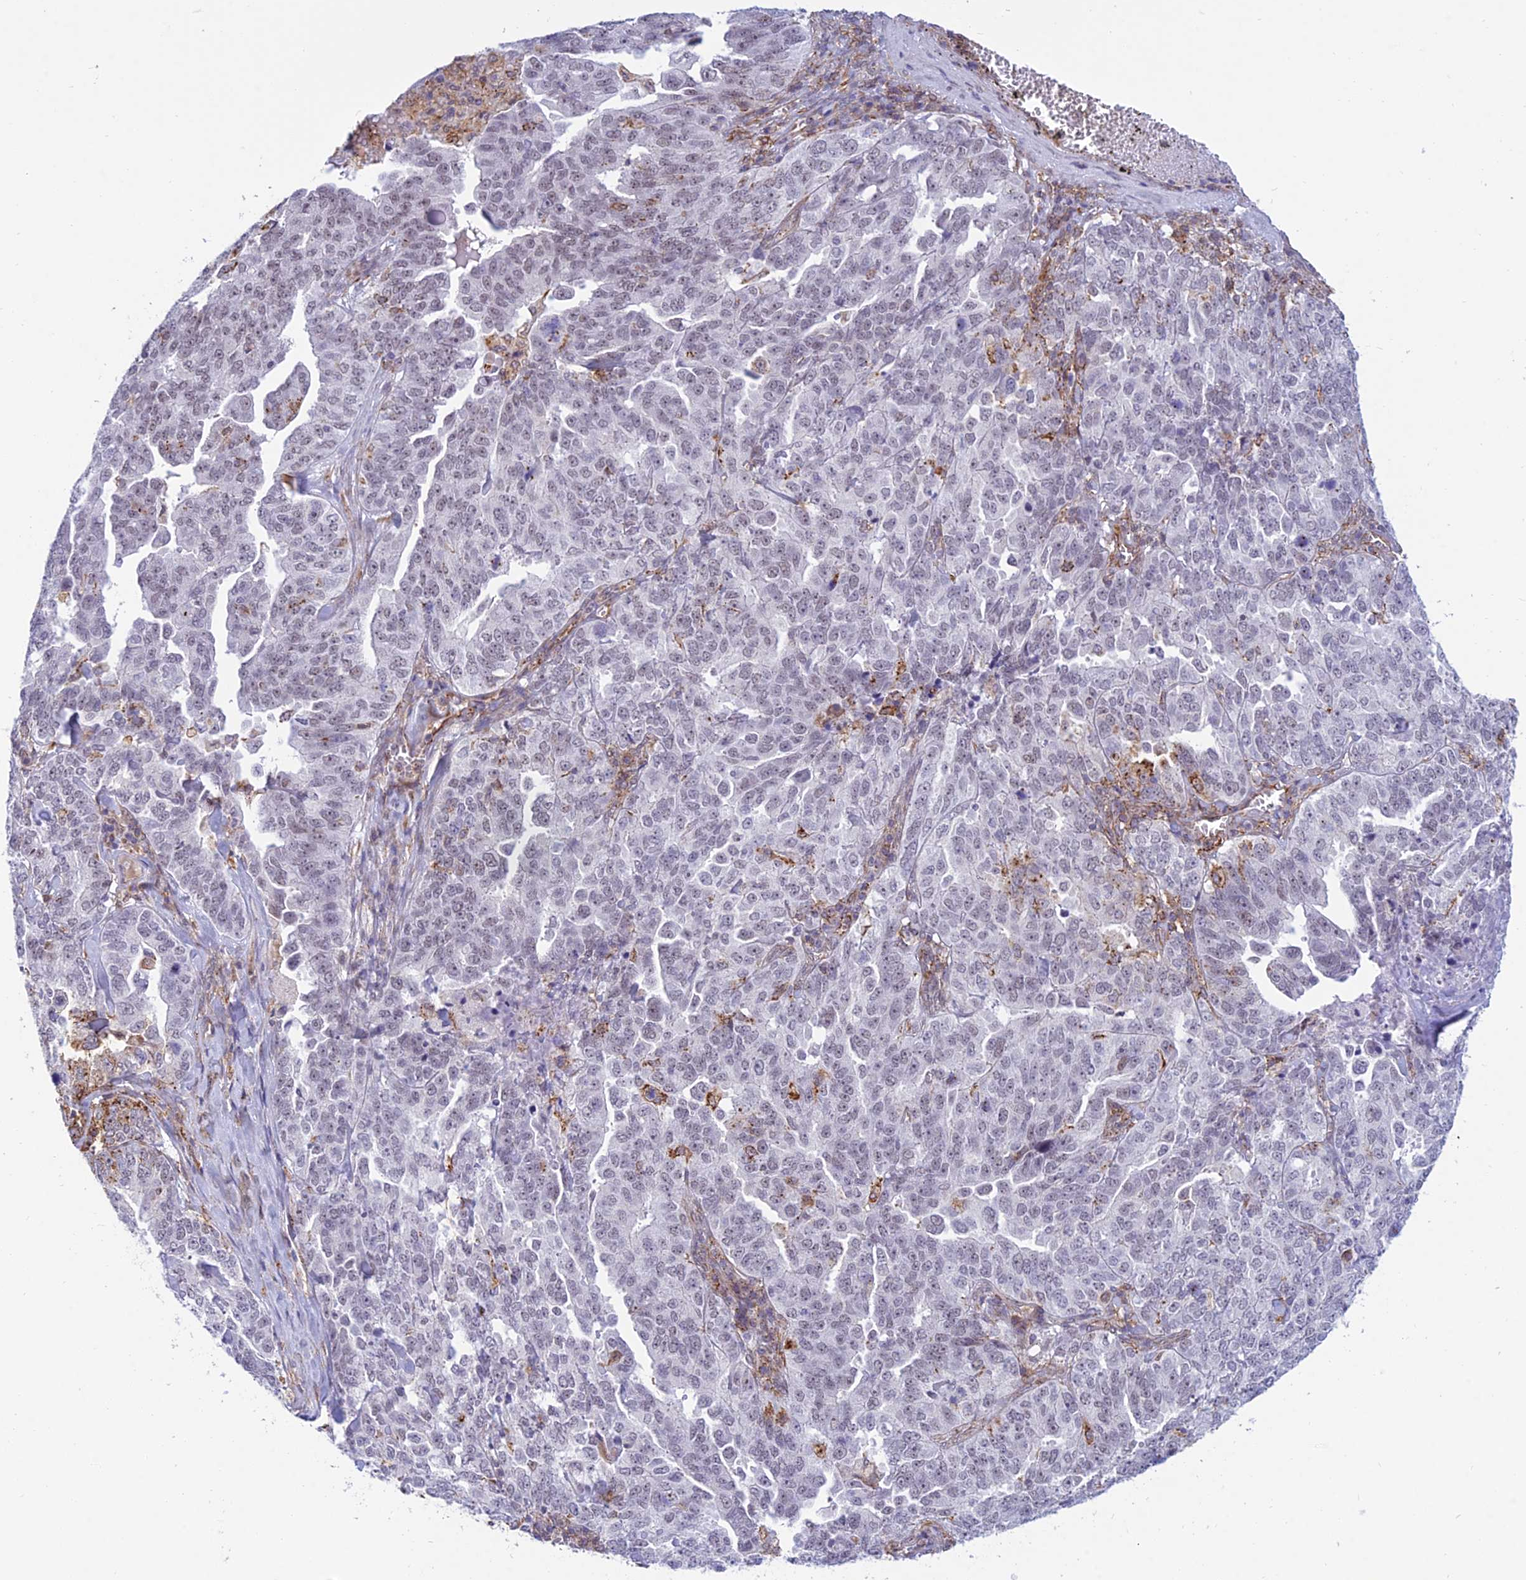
{"staining": {"intensity": "weak", "quantity": "25%-75%", "location": "nuclear"}, "tissue": "ovarian cancer", "cell_type": "Tumor cells", "image_type": "cancer", "snomed": [{"axis": "morphology", "description": "Carcinoma, endometroid"}, {"axis": "topography", "description": "Ovary"}], "caption": "DAB immunohistochemical staining of human ovarian endometroid carcinoma displays weak nuclear protein positivity in about 25%-75% of tumor cells.", "gene": "SAPCD2", "patient": {"sex": "female", "age": 62}}